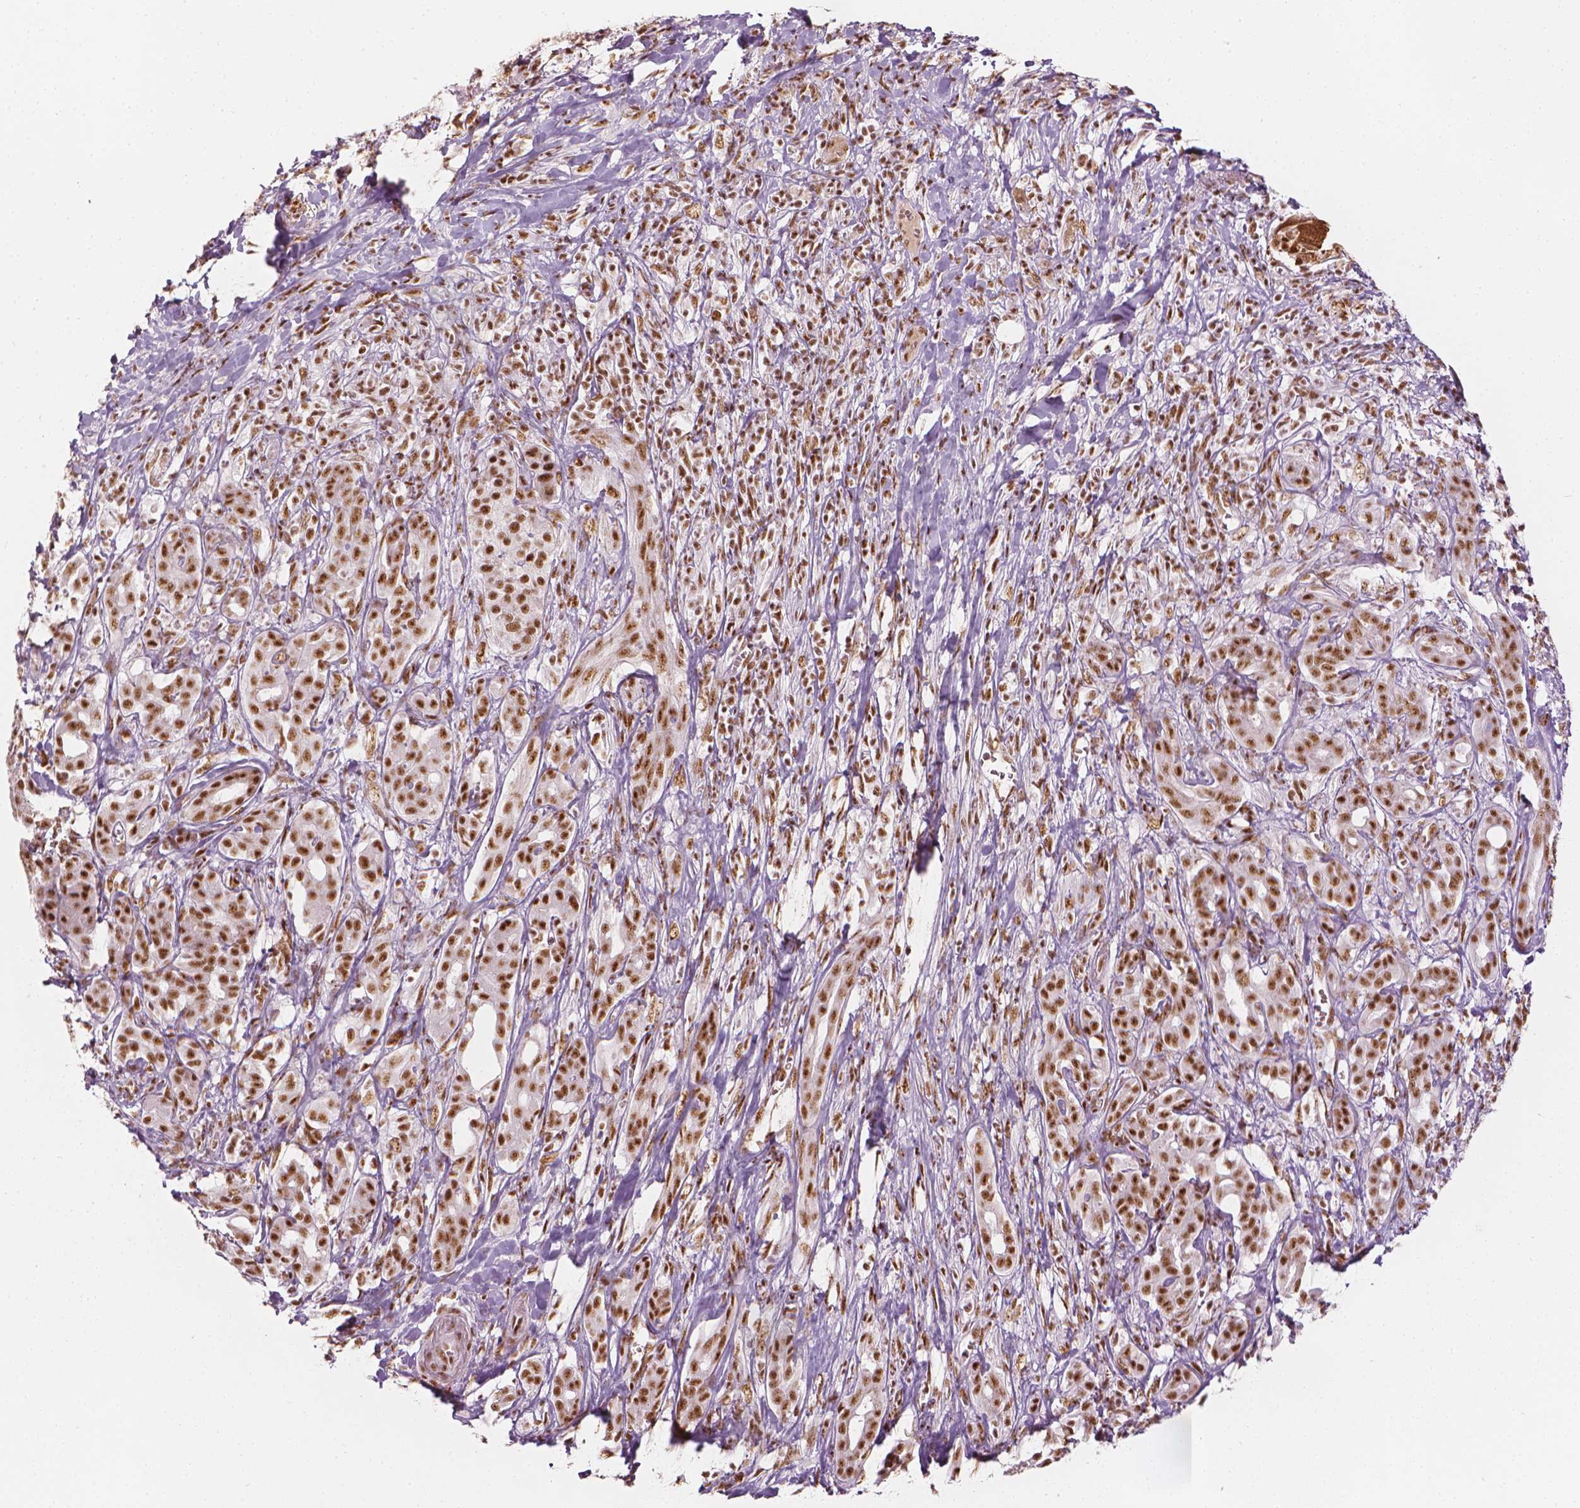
{"staining": {"intensity": "strong", "quantity": ">75%", "location": "nuclear"}, "tissue": "pancreatic cancer", "cell_type": "Tumor cells", "image_type": "cancer", "snomed": [{"axis": "morphology", "description": "Adenocarcinoma, NOS"}, {"axis": "topography", "description": "Pancreas"}], "caption": "The image reveals staining of pancreatic cancer (adenocarcinoma), revealing strong nuclear protein expression (brown color) within tumor cells.", "gene": "ELF2", "patient": {"sex": "male", "age": 61}}